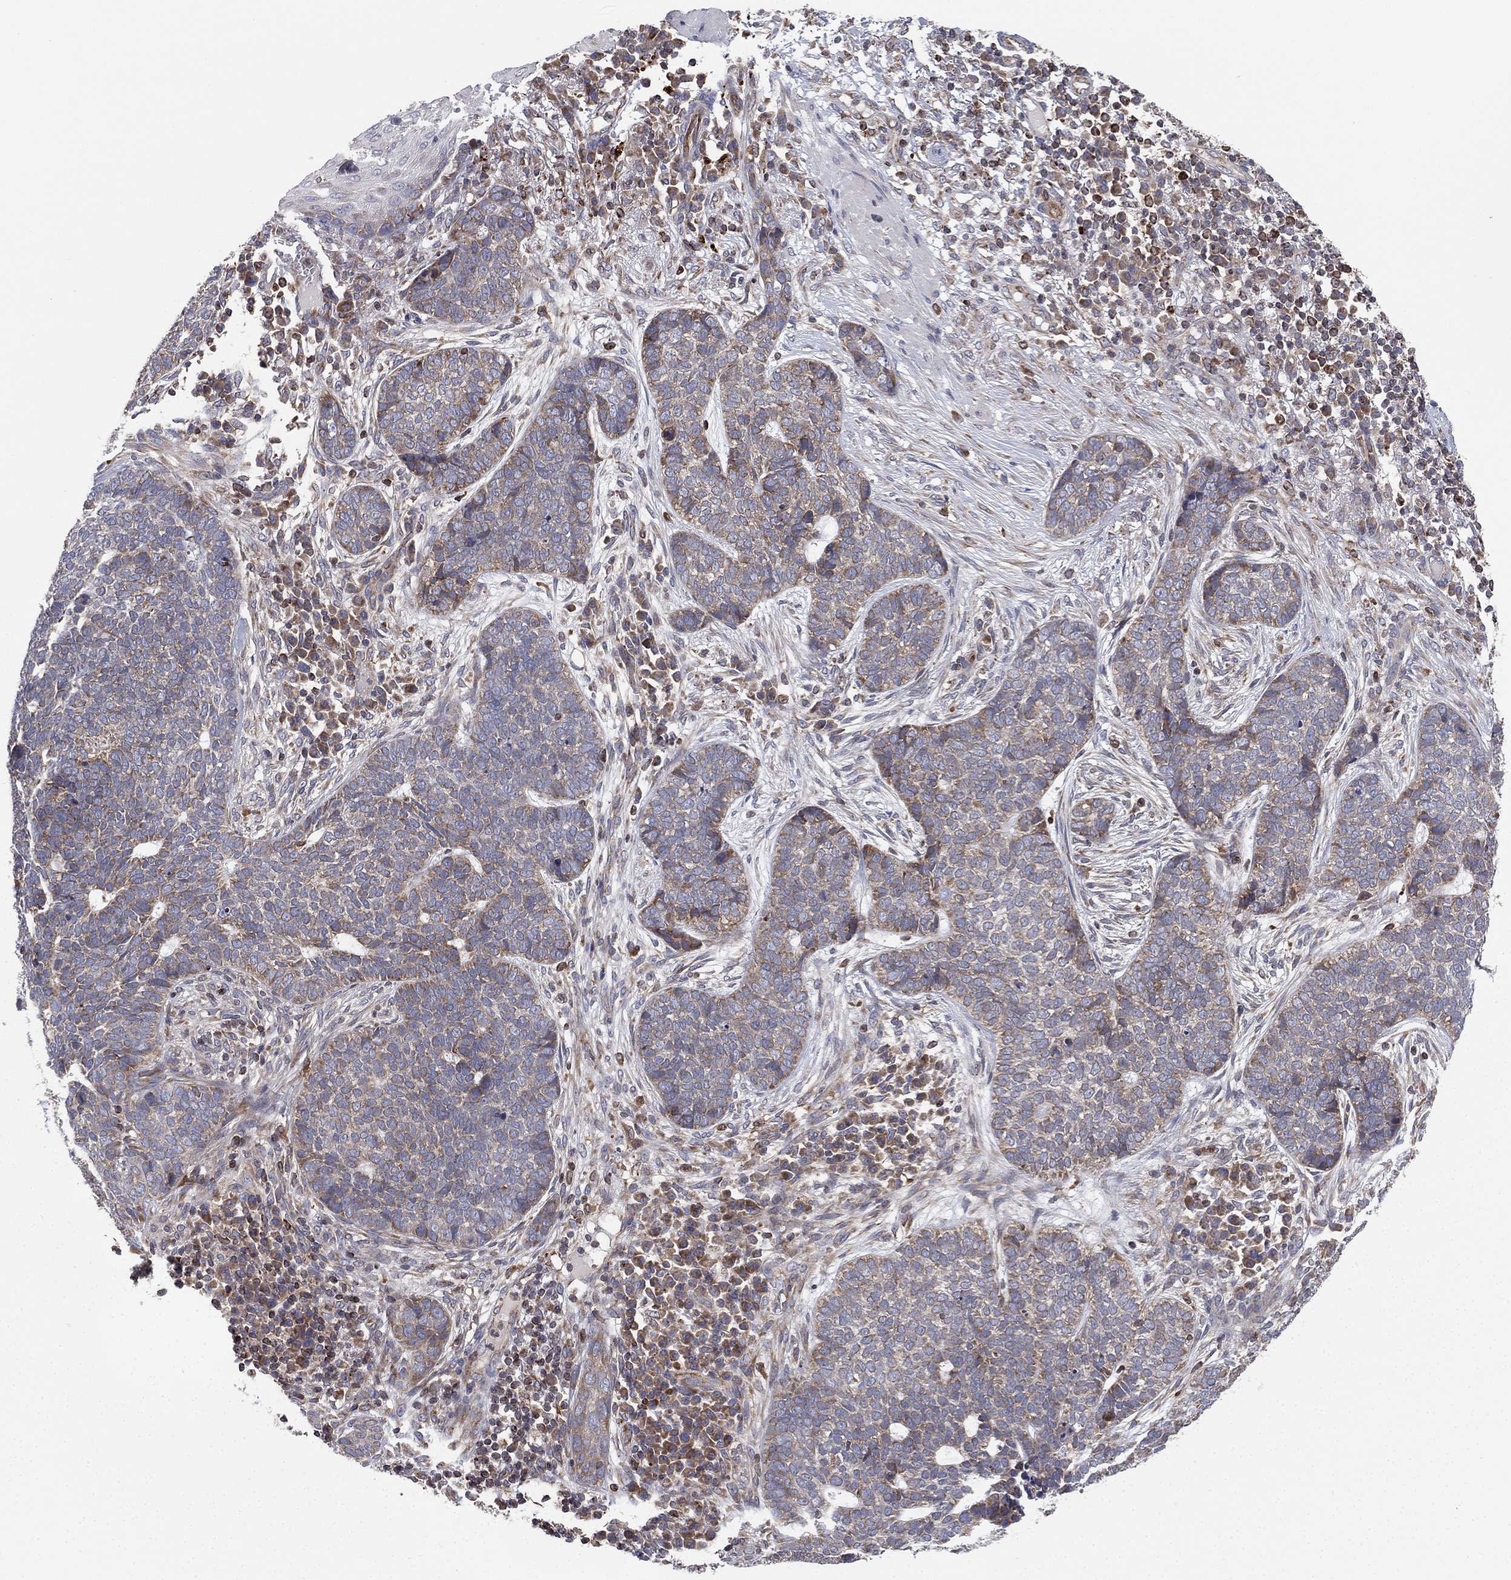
{"staining": {"intensity": "weak", "quantity": "<25%", "location": "cytoplasmic/membranous"}, "tissue": "skin cancer", "cell_type": "Tumor cells", "image_type": "cancer", "snomed": [{"axis": "morphology", "description": "Basal cell carcinoma"}, {"axis": "topography", "description": "Skin"}], "caption": "IHC image of skin cancer (basal cell carcinoma) stained for a protein (brown), which shows no staining in tumor cells.", "gene": "CYB5B", "patient": {"sex": "female", "age": 69}}